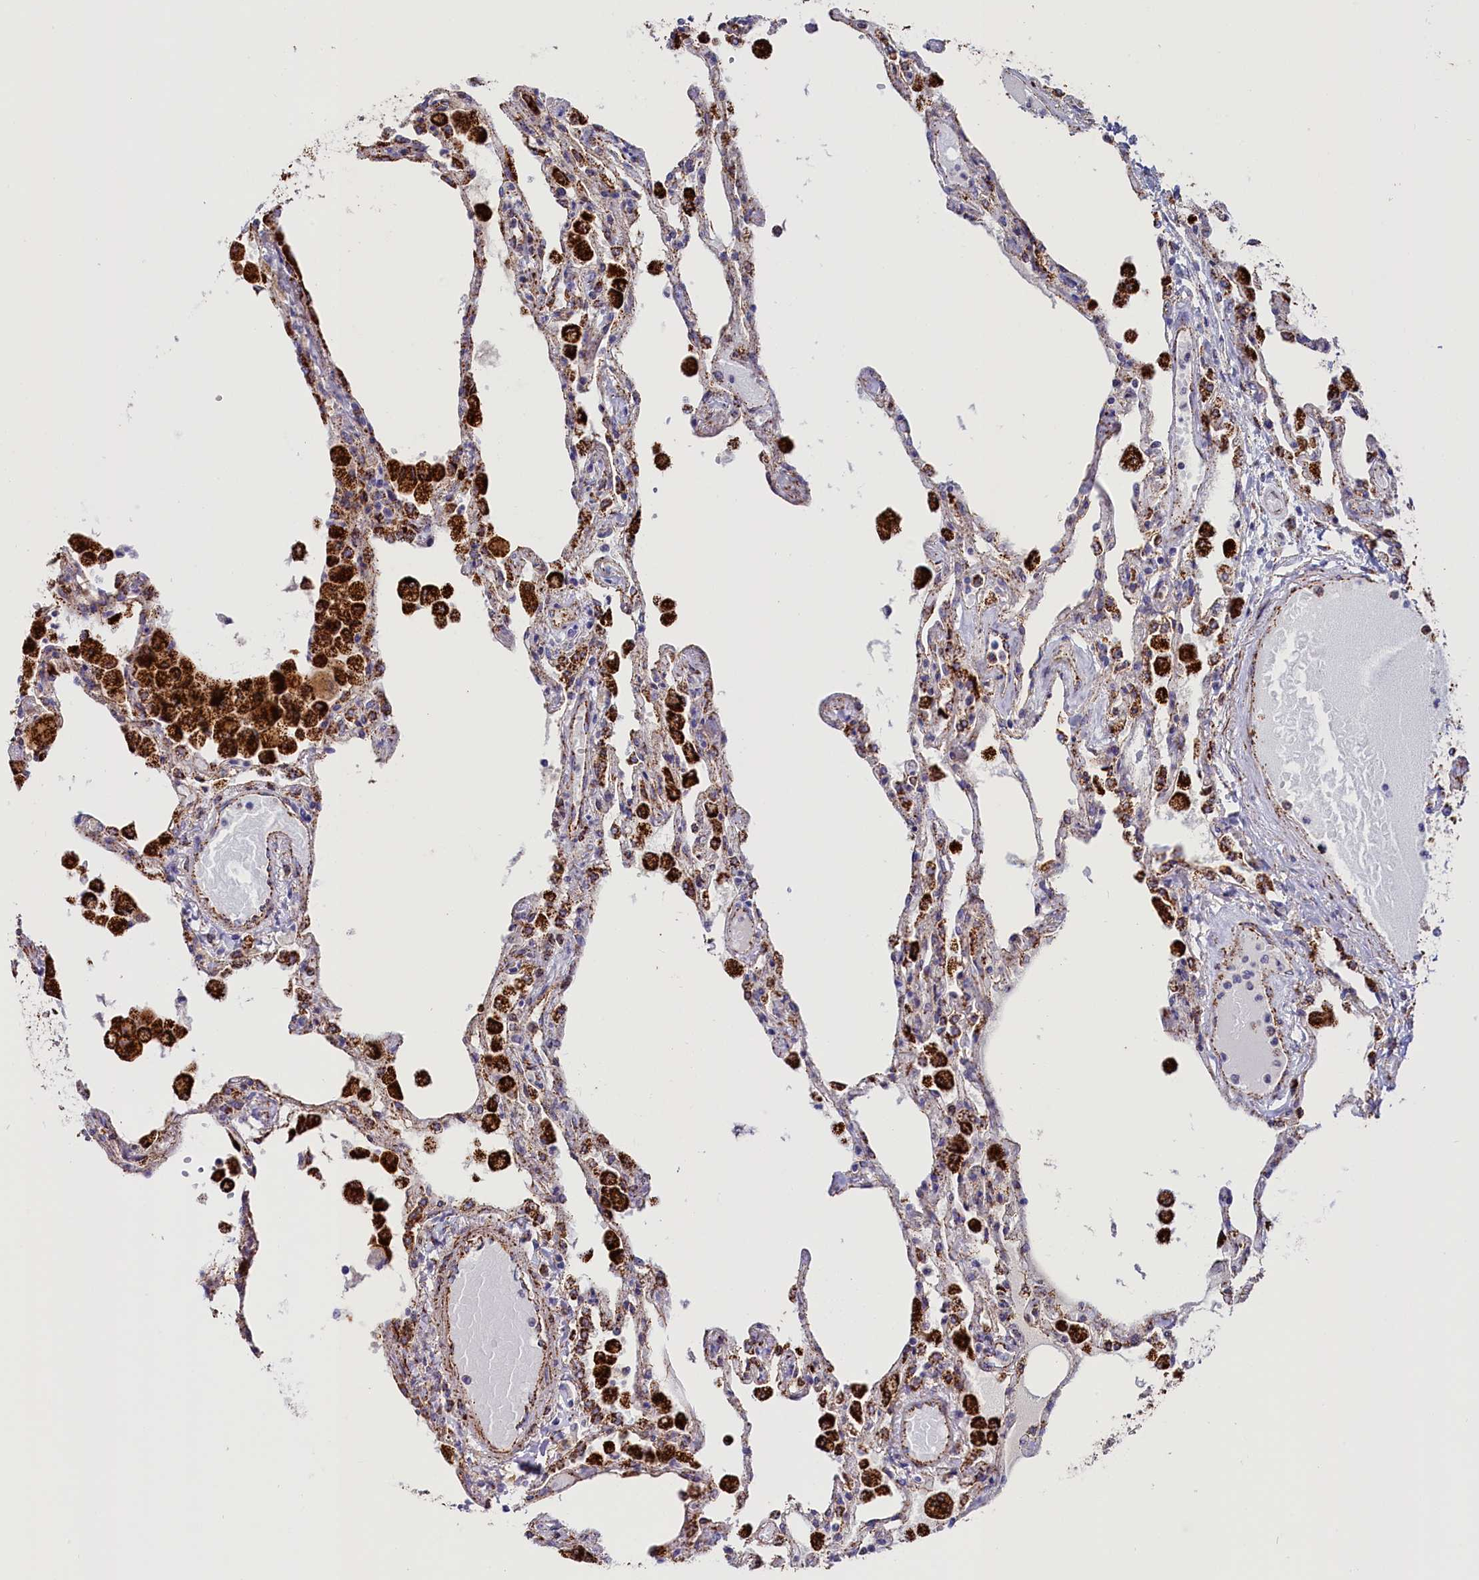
{"staining": {"intensity": "moderate", "quantity": "<25%", "location": "cytoplasmic/membranous"}, "tissue": "lung", "cell_type": "Alveolar cells", "image_type": "normal", "snomed": [{"axis": "morphology", "description": "Normal tissue, NOS"}, {"axis": "topography", "description": "Bronchus"}, {"axis": "topography", "description": "Lung"}], "caption": "The image displays immunohistochemical staining of unremarkable lung. There is moderate cytoplasmic/membranous positivity is appreciated in approximately <25% of alveolar cells. (Brightfield microscopy of DAB IHC at high magnification).", "gene": "AKTIP", "patient": {"sex": "female", "age": 49}}